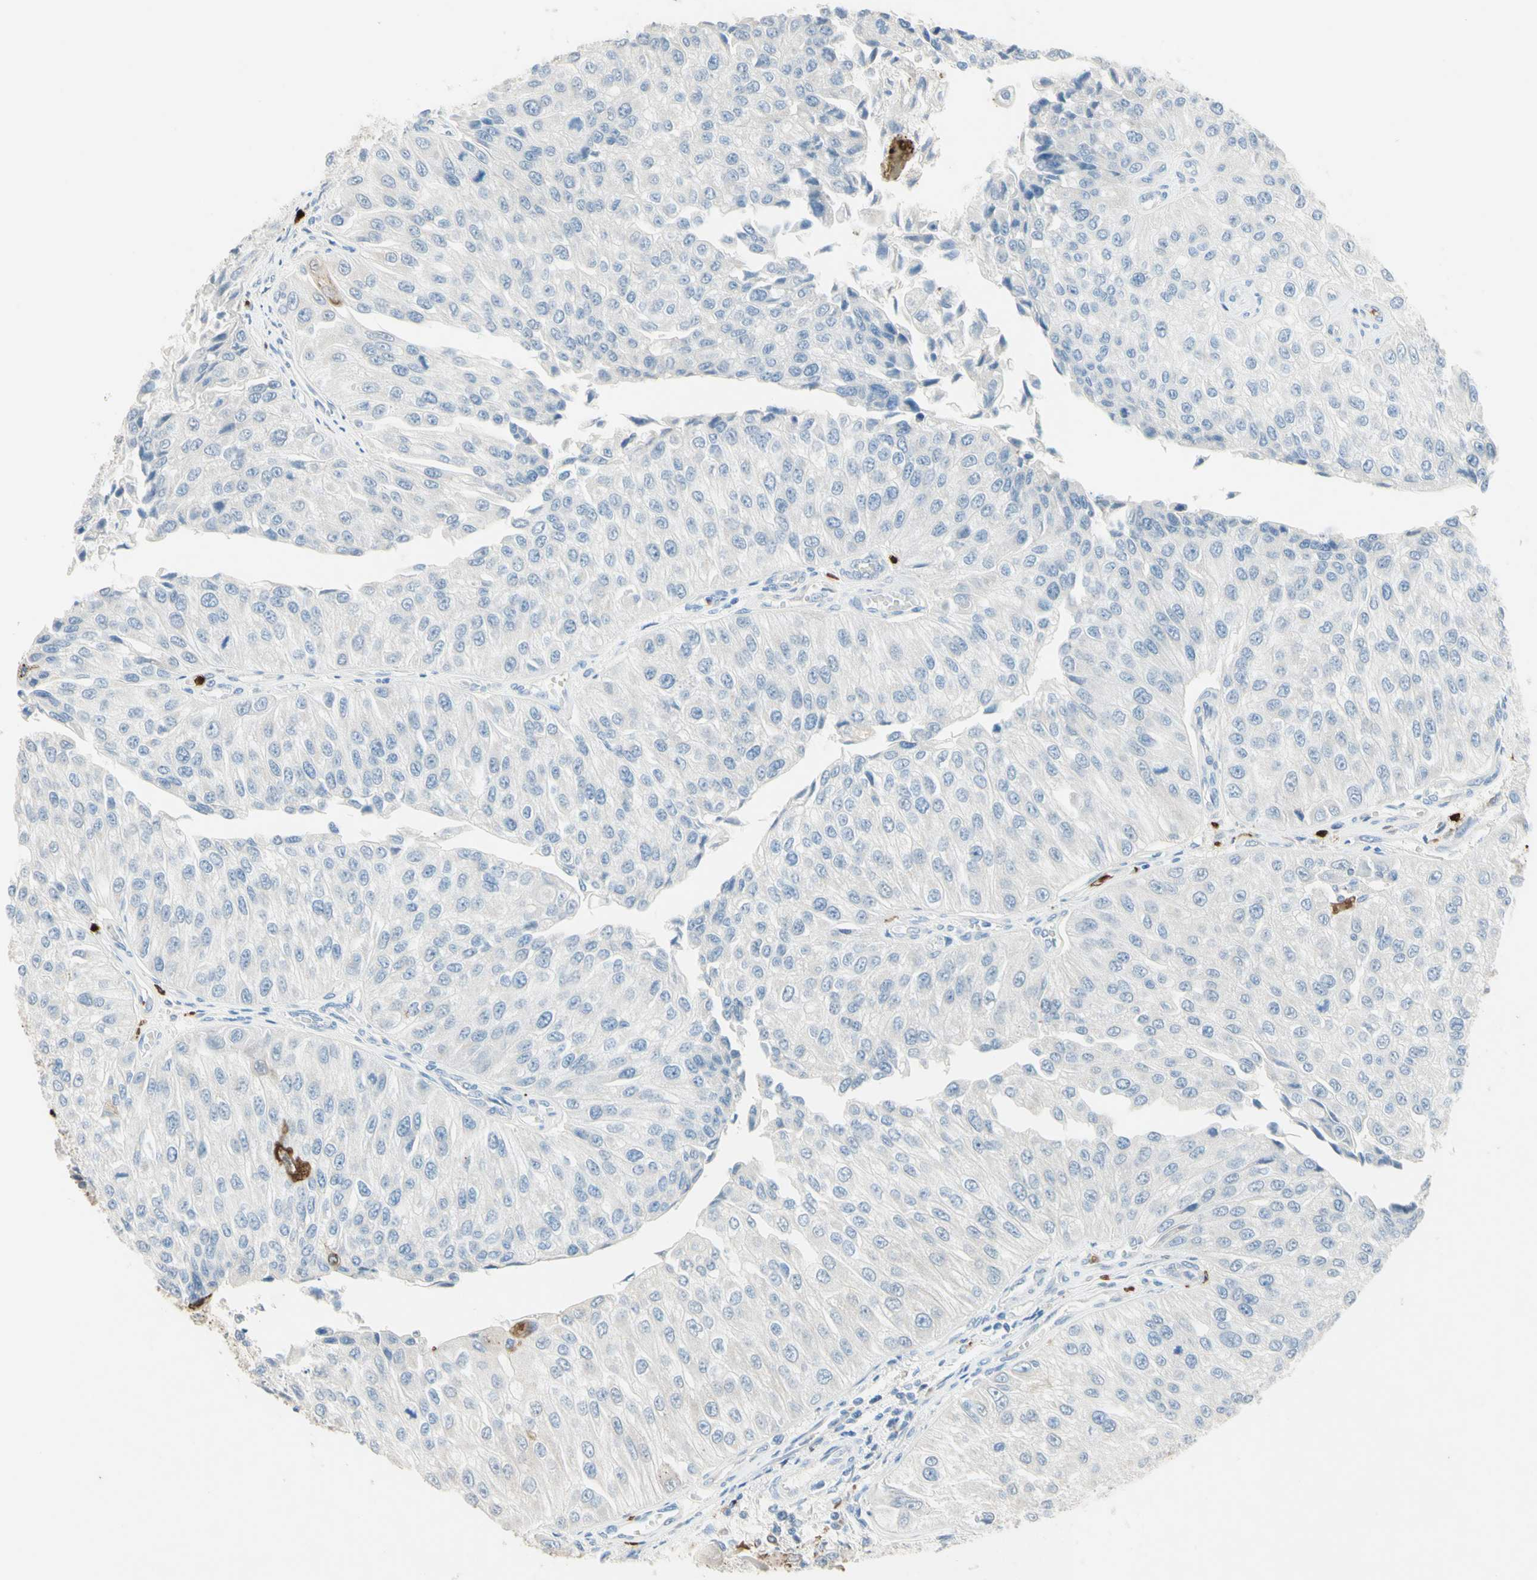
{"staining": {"intensity": "negative", "quantity": "none", "location": "none"}, "tissue": "urothelial cancer", "cell_type": "Tumor cells", "image_type": "cancer", "snomed": [{"axis": "morphology", "description": "Urothelial carcinoma, High grade"}, {"axis": "topography", "description": "Kidney"}, {"axis": "topography", "description": "Urinary bladder"}], "caption": "Urothelial carcinoma (high-grade) was stained to show a protein in brown. There is no significant expression in tumor cells.", "gene": "NFKBIZ", "patient": {"sex": "male", "age": 77}}